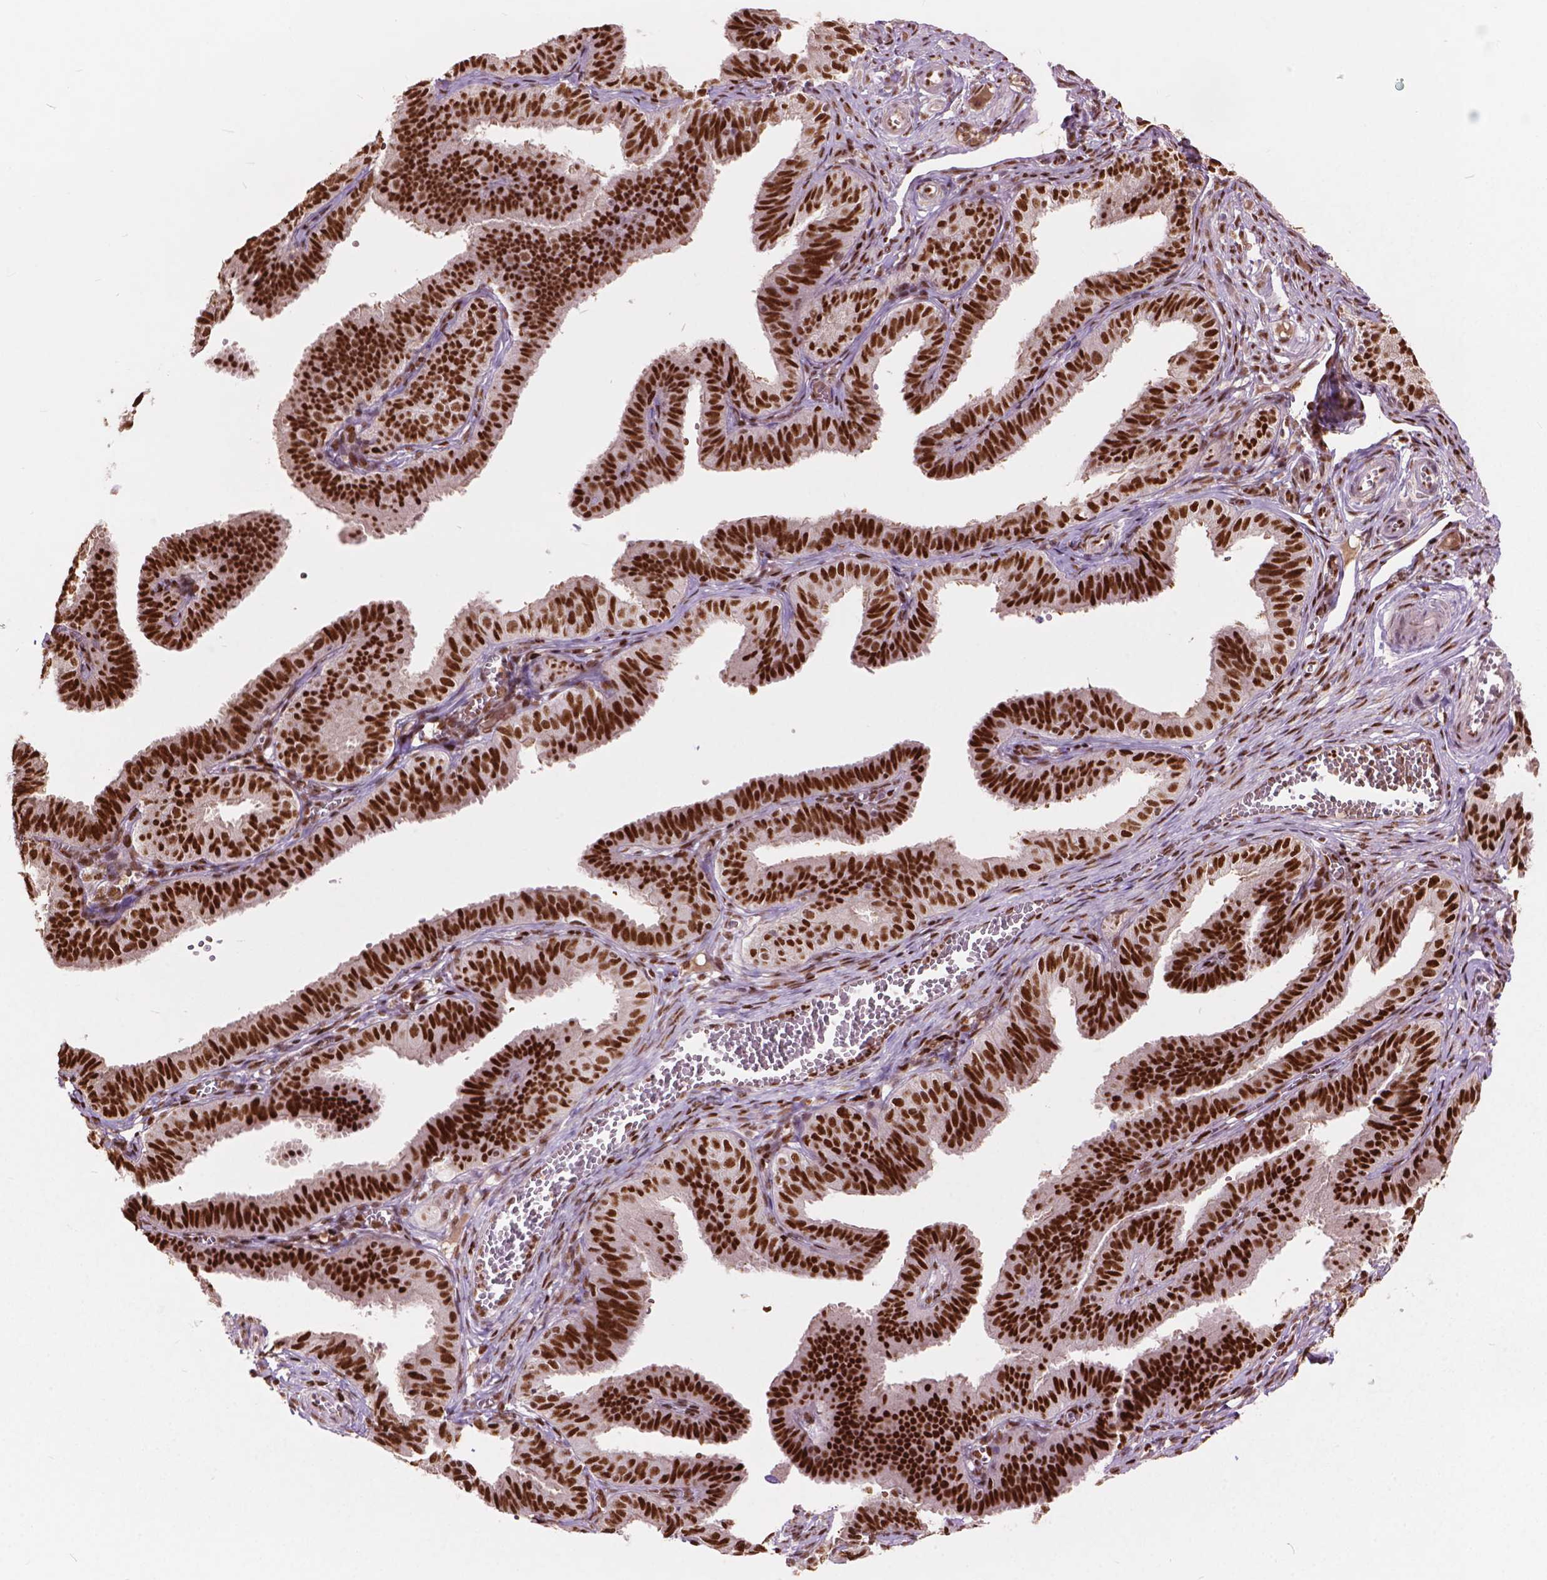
{"staining": {"intensity": "strong", "quantity": ">75%", "location": "cytoplasmic/membranous,nuclear"}, "tissue": "fallopian tube", "cell_type": "Glandular cells", "image_type": "normal", "snomed": [{"axis": "morphology", "description": "Normal tissue, NOS"}, {"axis": "topography", "description": "Fallopian tube"}], "caption": "Immunohistochemical staining of normal fallopian tube exhibits strong cytoplasmic/membranous,nuclear protein expression in about >75% of glandular cells.", "gene": "ANP32A", "patient": {"sex": "female", "age": 25}}